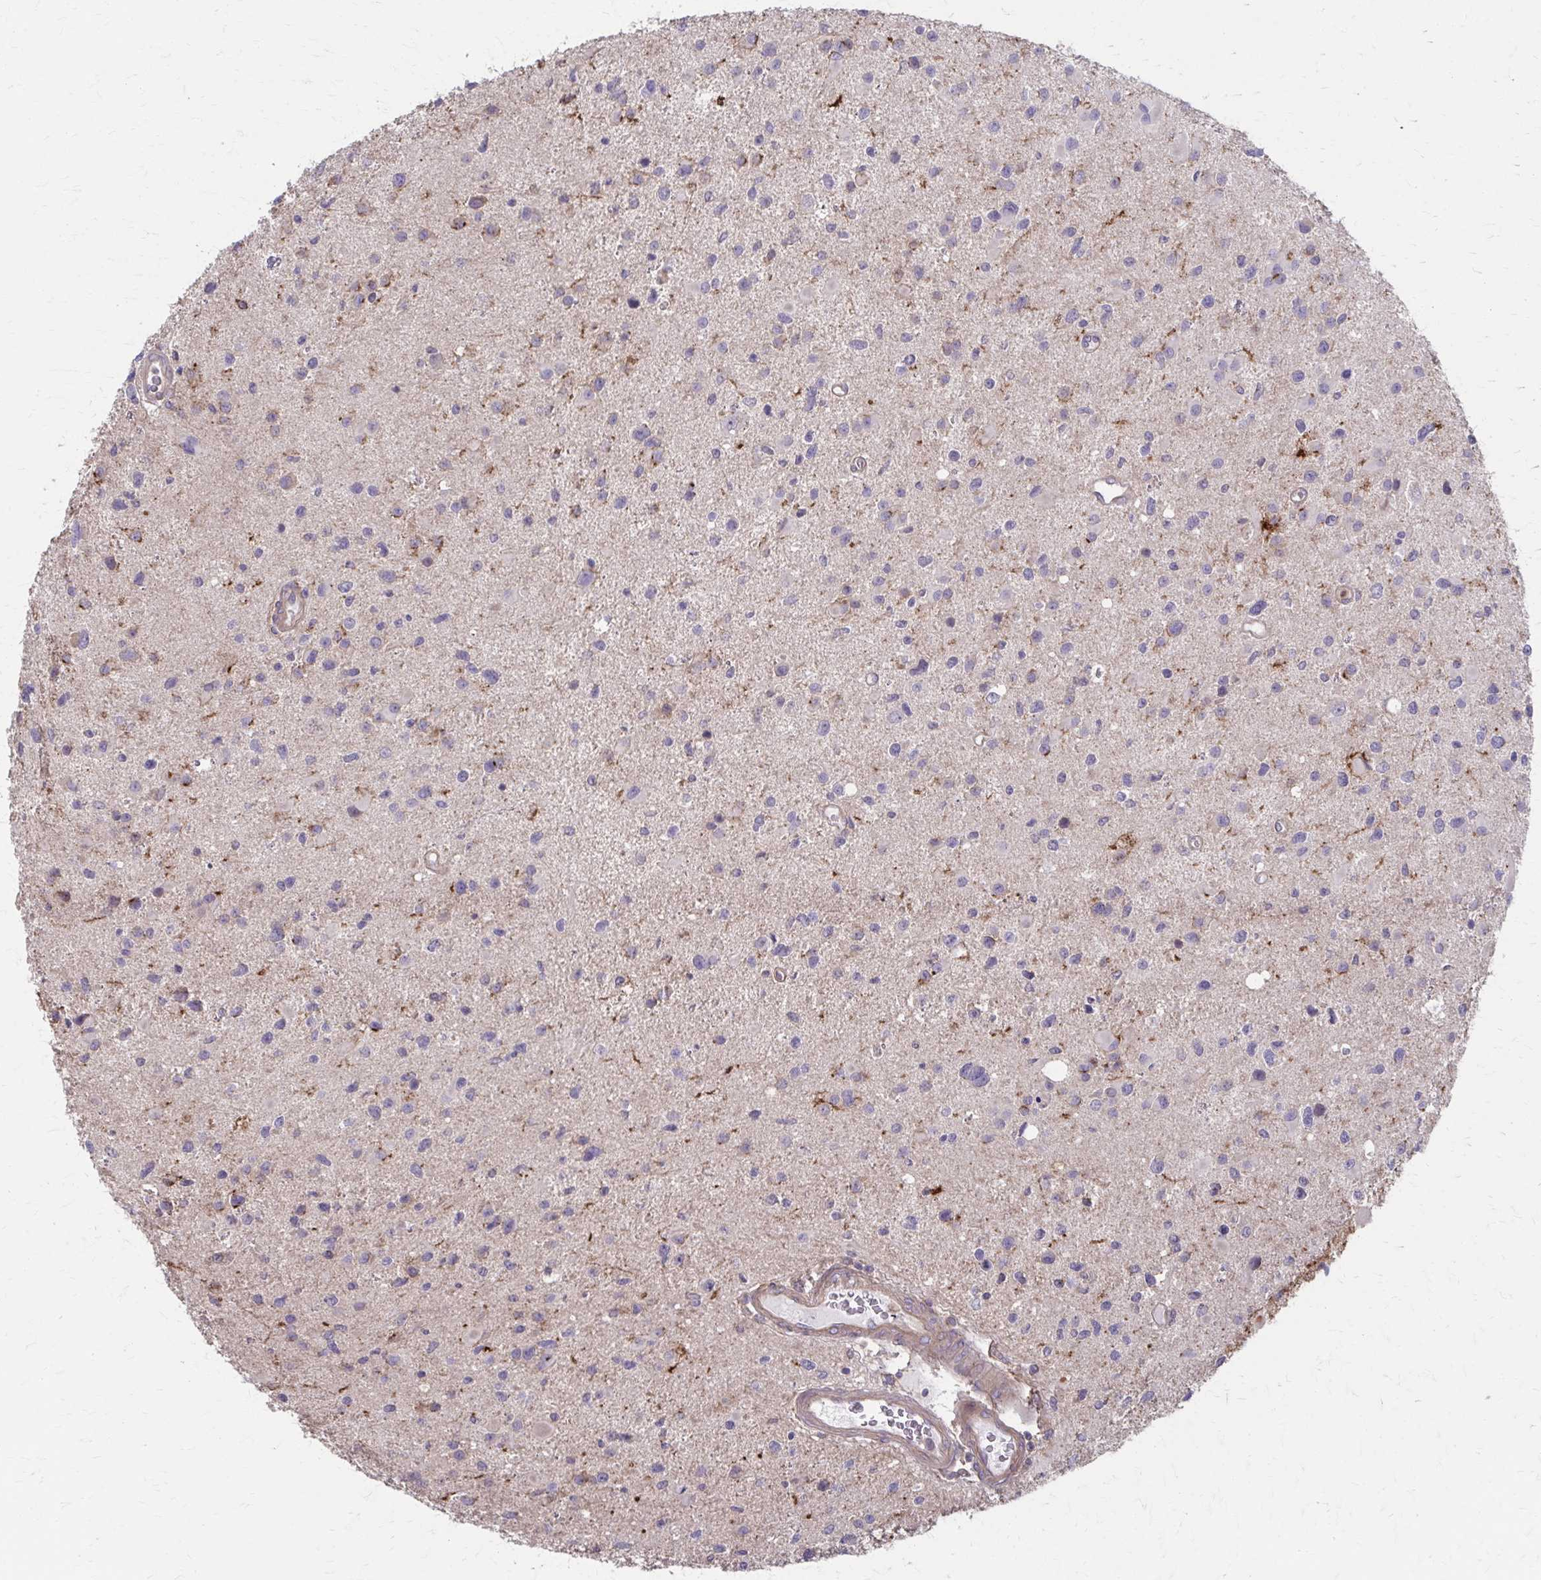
{"staining": {"intensity": "negative", "quantity": "none", "location": "none"}, "tissue": "glioma", "cell_type": "Tumor cells", "image_type": "cancer", "snomed": [{"axis": "morphology", "description": "Glioma, malignant, Low grade"}, {"axis": "topography", "description": "Brain"}], "caption": "Immunohistochemistry of human malignant glioma (low-grade) demonstrates no expression in tumor cells.", "gene": "MMP14", "patient": {"sex": "female", "age": 32}}